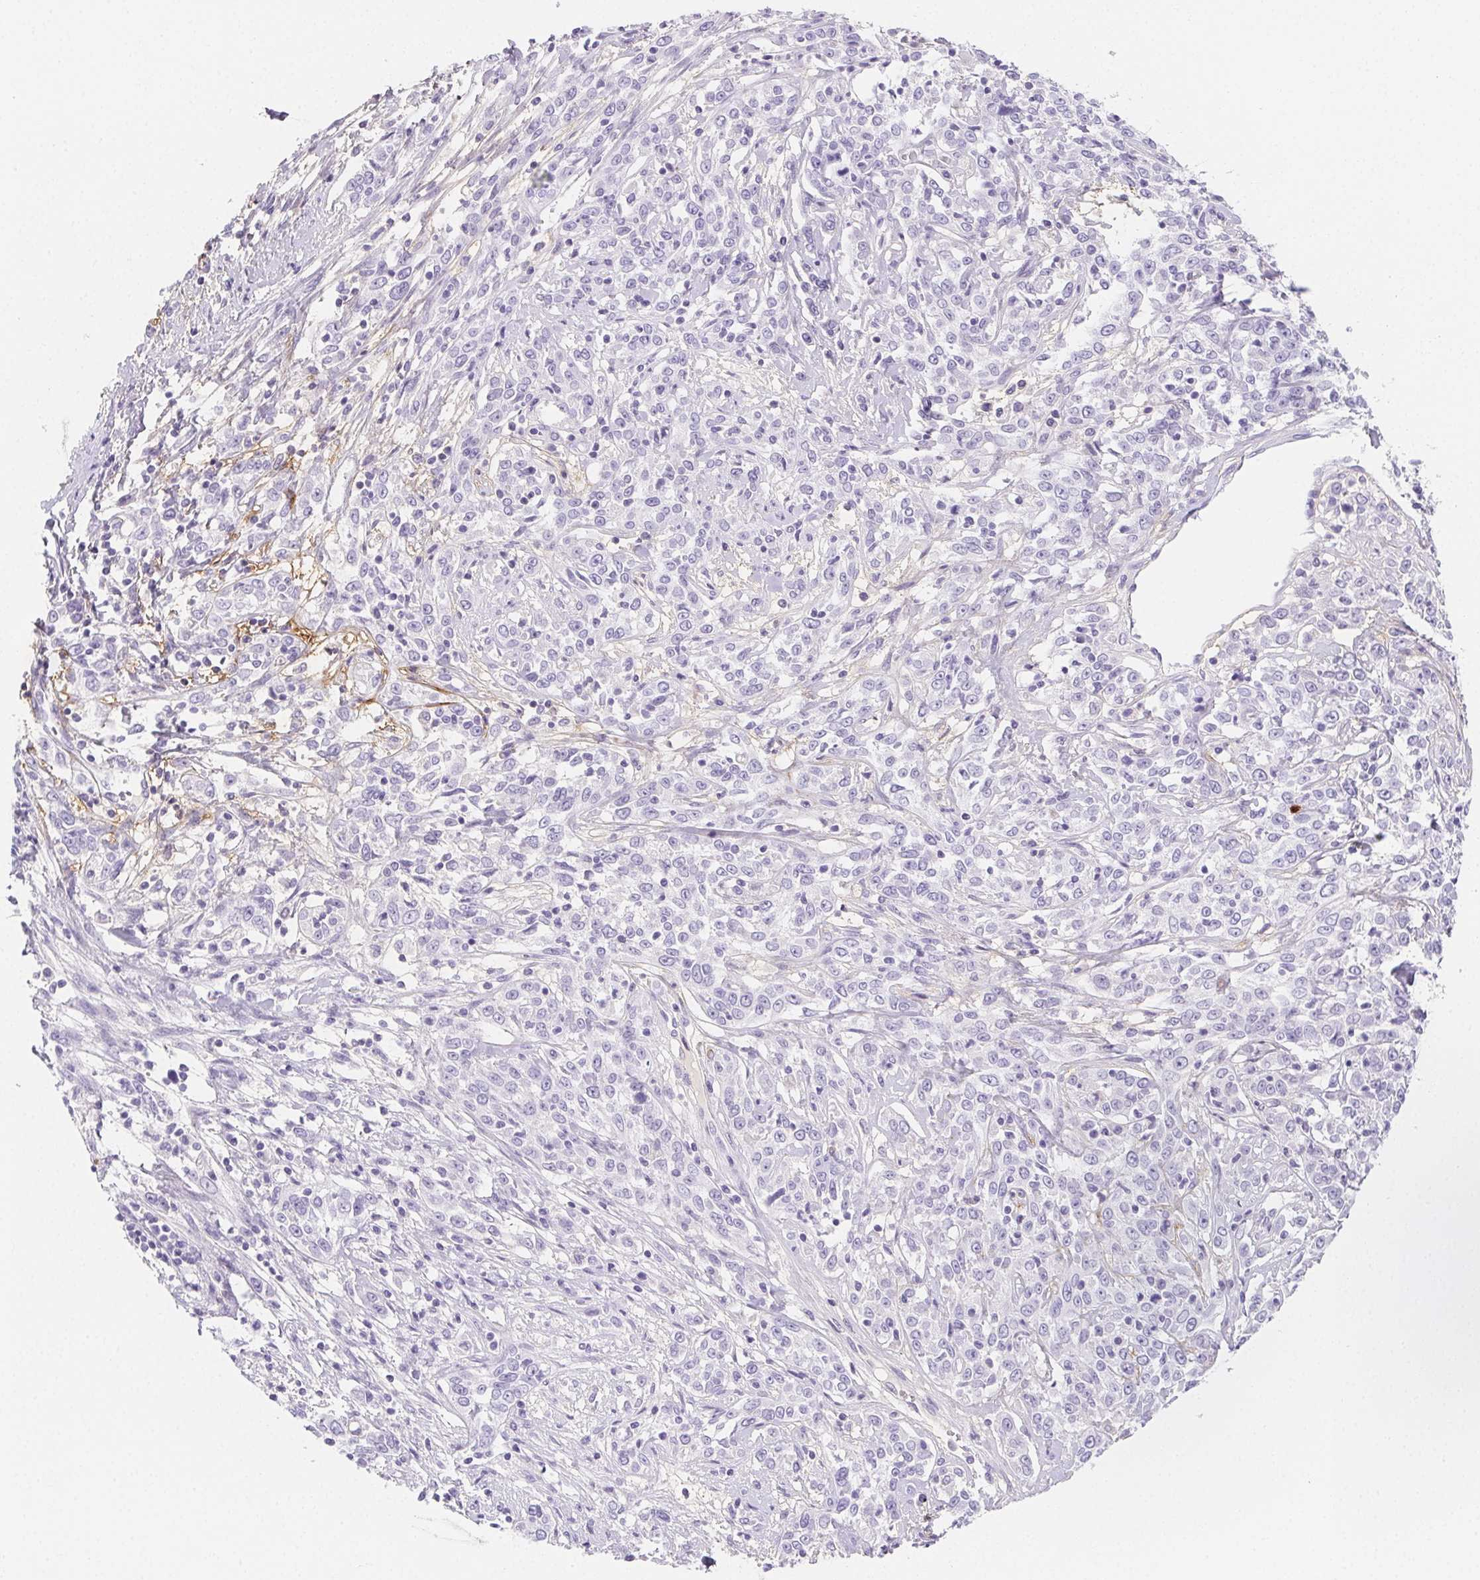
{"staining": {"intensity": "negative", "quantity": "none", "location": "none"}, "tissue": "cervical cancer", "cell_type": "Tumor cells", "image_type": "cancer", "snomed": [{"axis": "morphology", "description": "Adenocarcinoma, NOS"}, {"axis": "topography", "description": "Cervix"}], "caption": "This is an immunohistochemistry (IHC) histopathology image of cervical adenocarcinoma. There is no expression in tumor cells.", "gene": "ITIH2", "patient": {"sex": "female", "age": 40}}